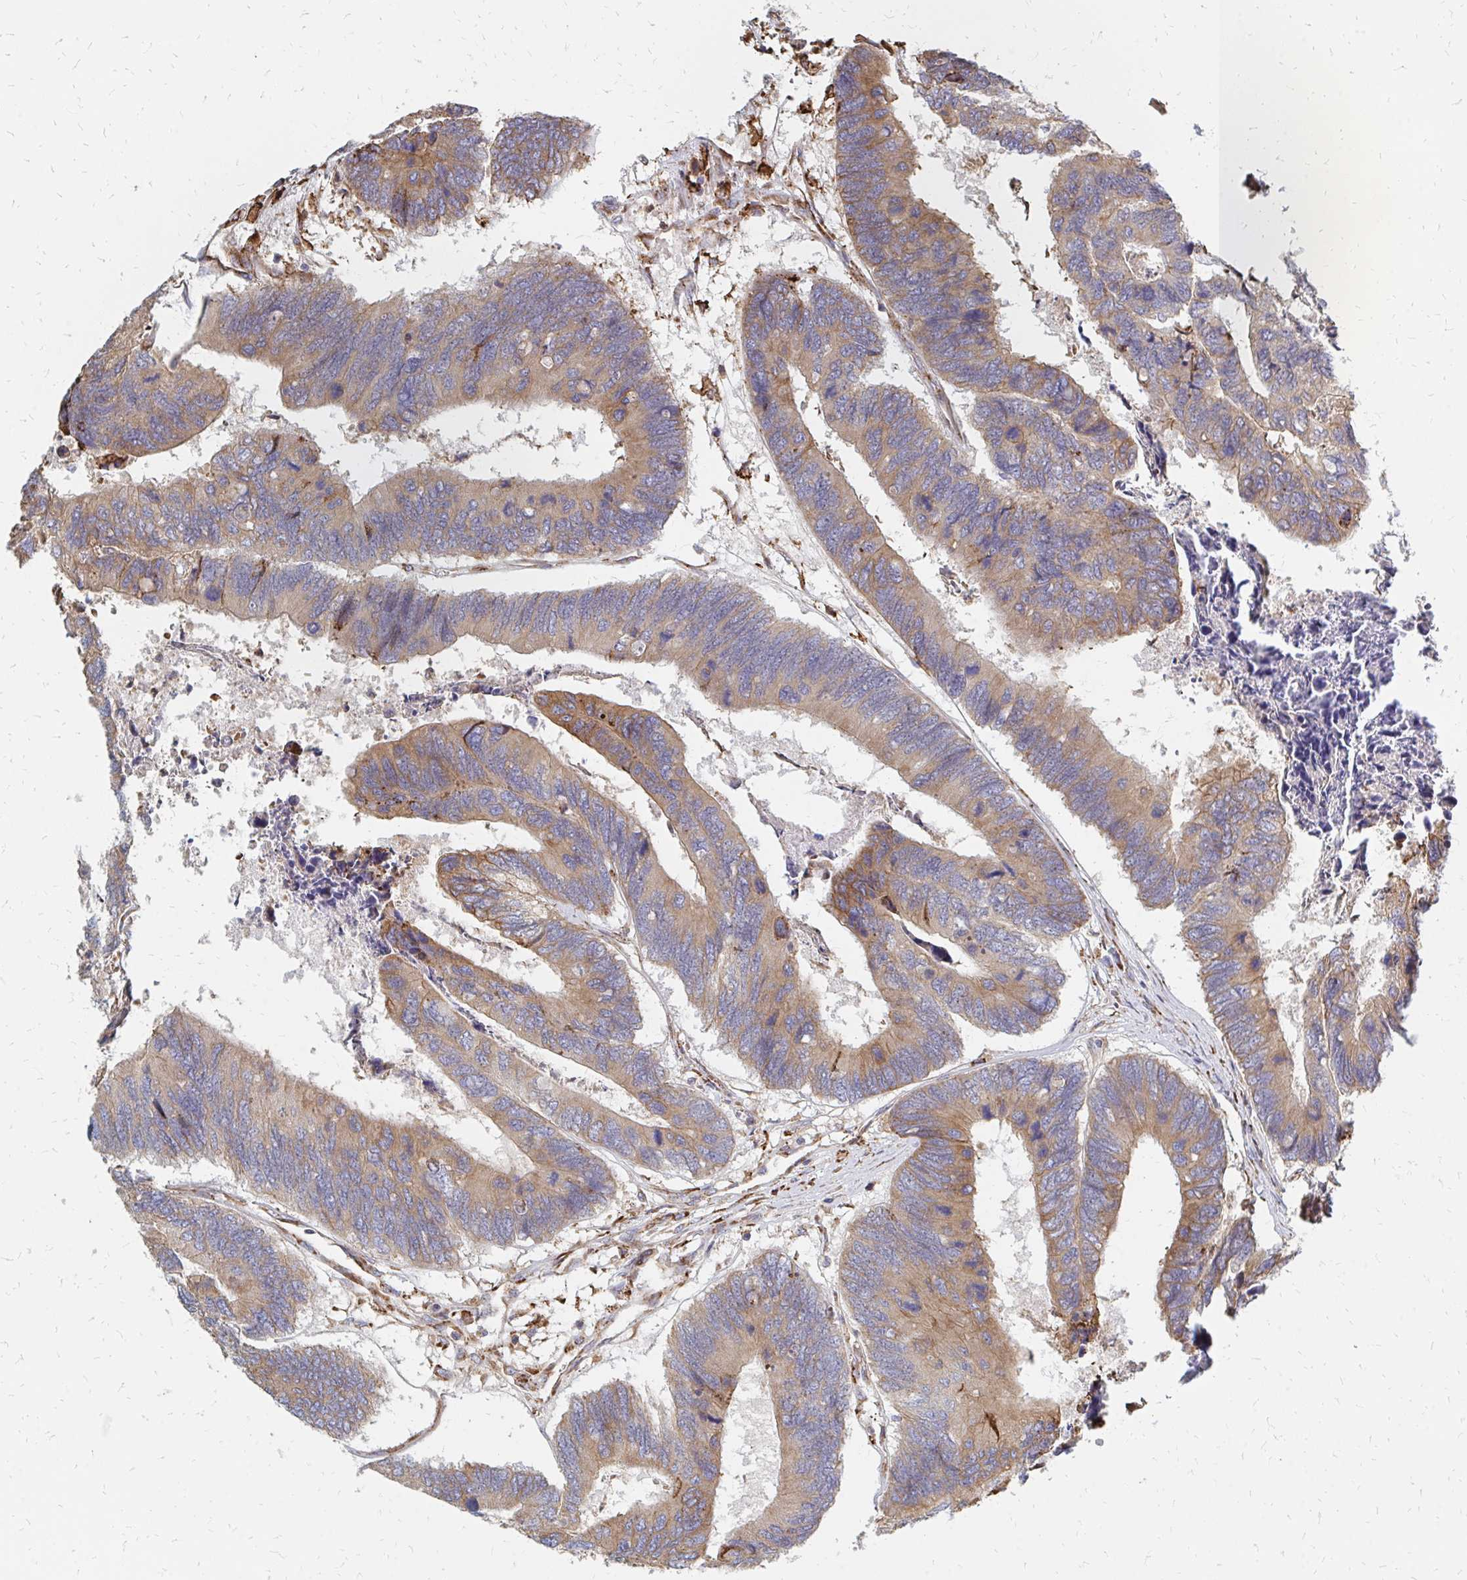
{"staining": {"intensity": "weak", "quantity": ">75%", "location": "cytoplasmic/membranous"}, "tissue": "colorectal cancer", "cell_type": "Tumor cells", "image_type": "cancer", "snomed": [{"axis": "morphology", "description": "Adenocarcinoma, NOS"}, {"axis": "topography", "description": "Colon"}], "caption": "The micrograph demonstrates a brown stain indicating the presence of a protein in the cytoplasmic/membranous of tumor cells in colorectal cancer.", "gene": "PPP1R13L", "patient": {"sex": "female", "age": 67}}